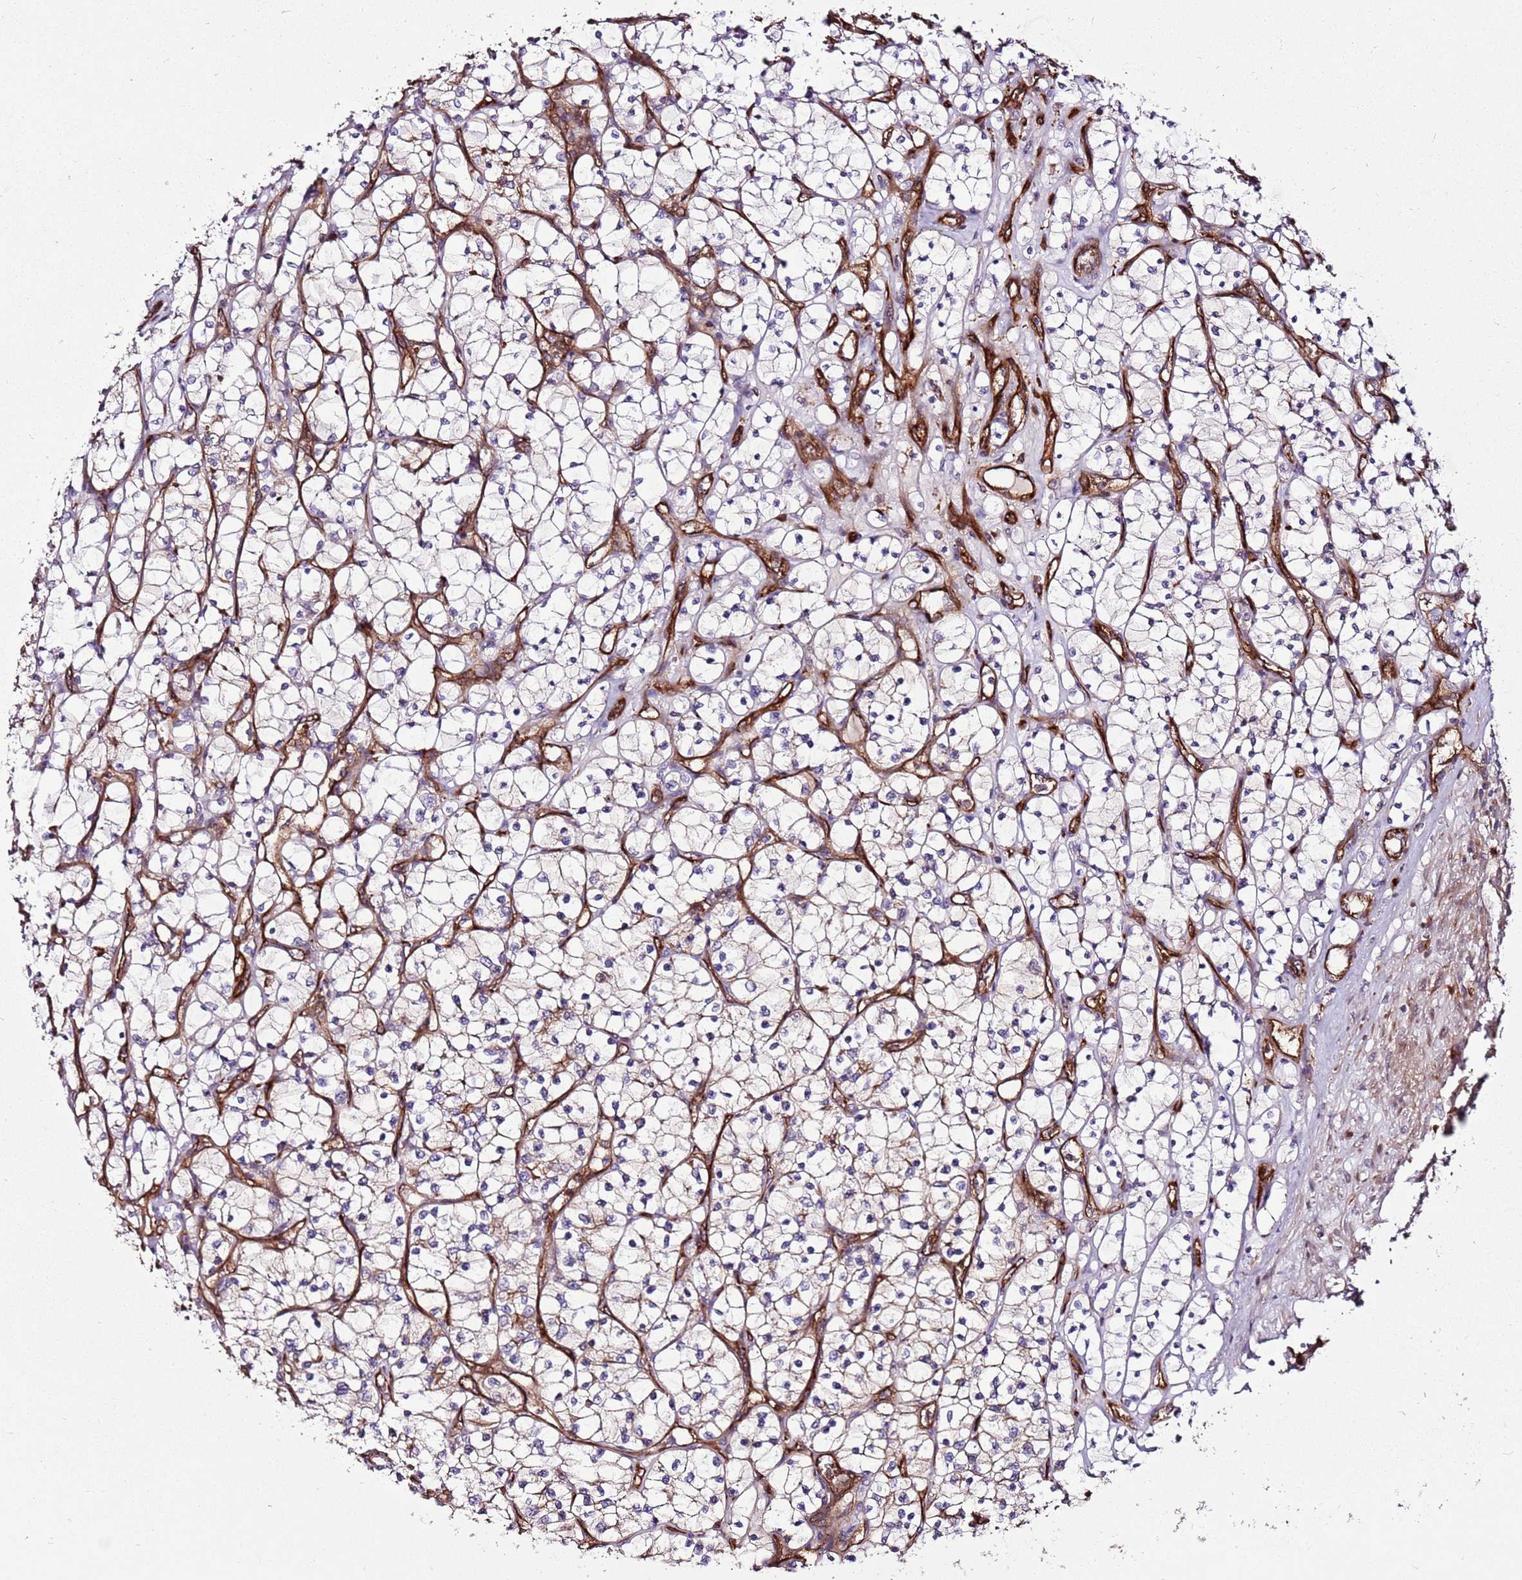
{"staining": {"intensity": "weak", "quantity": "<25%", "location": "cytoplasmic/membranous"}, "tissue": "renal cancer", "cell_type": "Tumor cells", "image_type": "cancer", "snomed": [{"axis": "morphology", "description": "Adenocarcinoma, NOS"}, {"axis": "topography", "description": "Kidney"}], "caption": "The immunohistochemistry (IHC) histopathology image has no significant expression in tumor cells of renal adenocarcinoma tissue.", "gene": "ZNF827", "patient": {"sex": "female", "age": 69}}